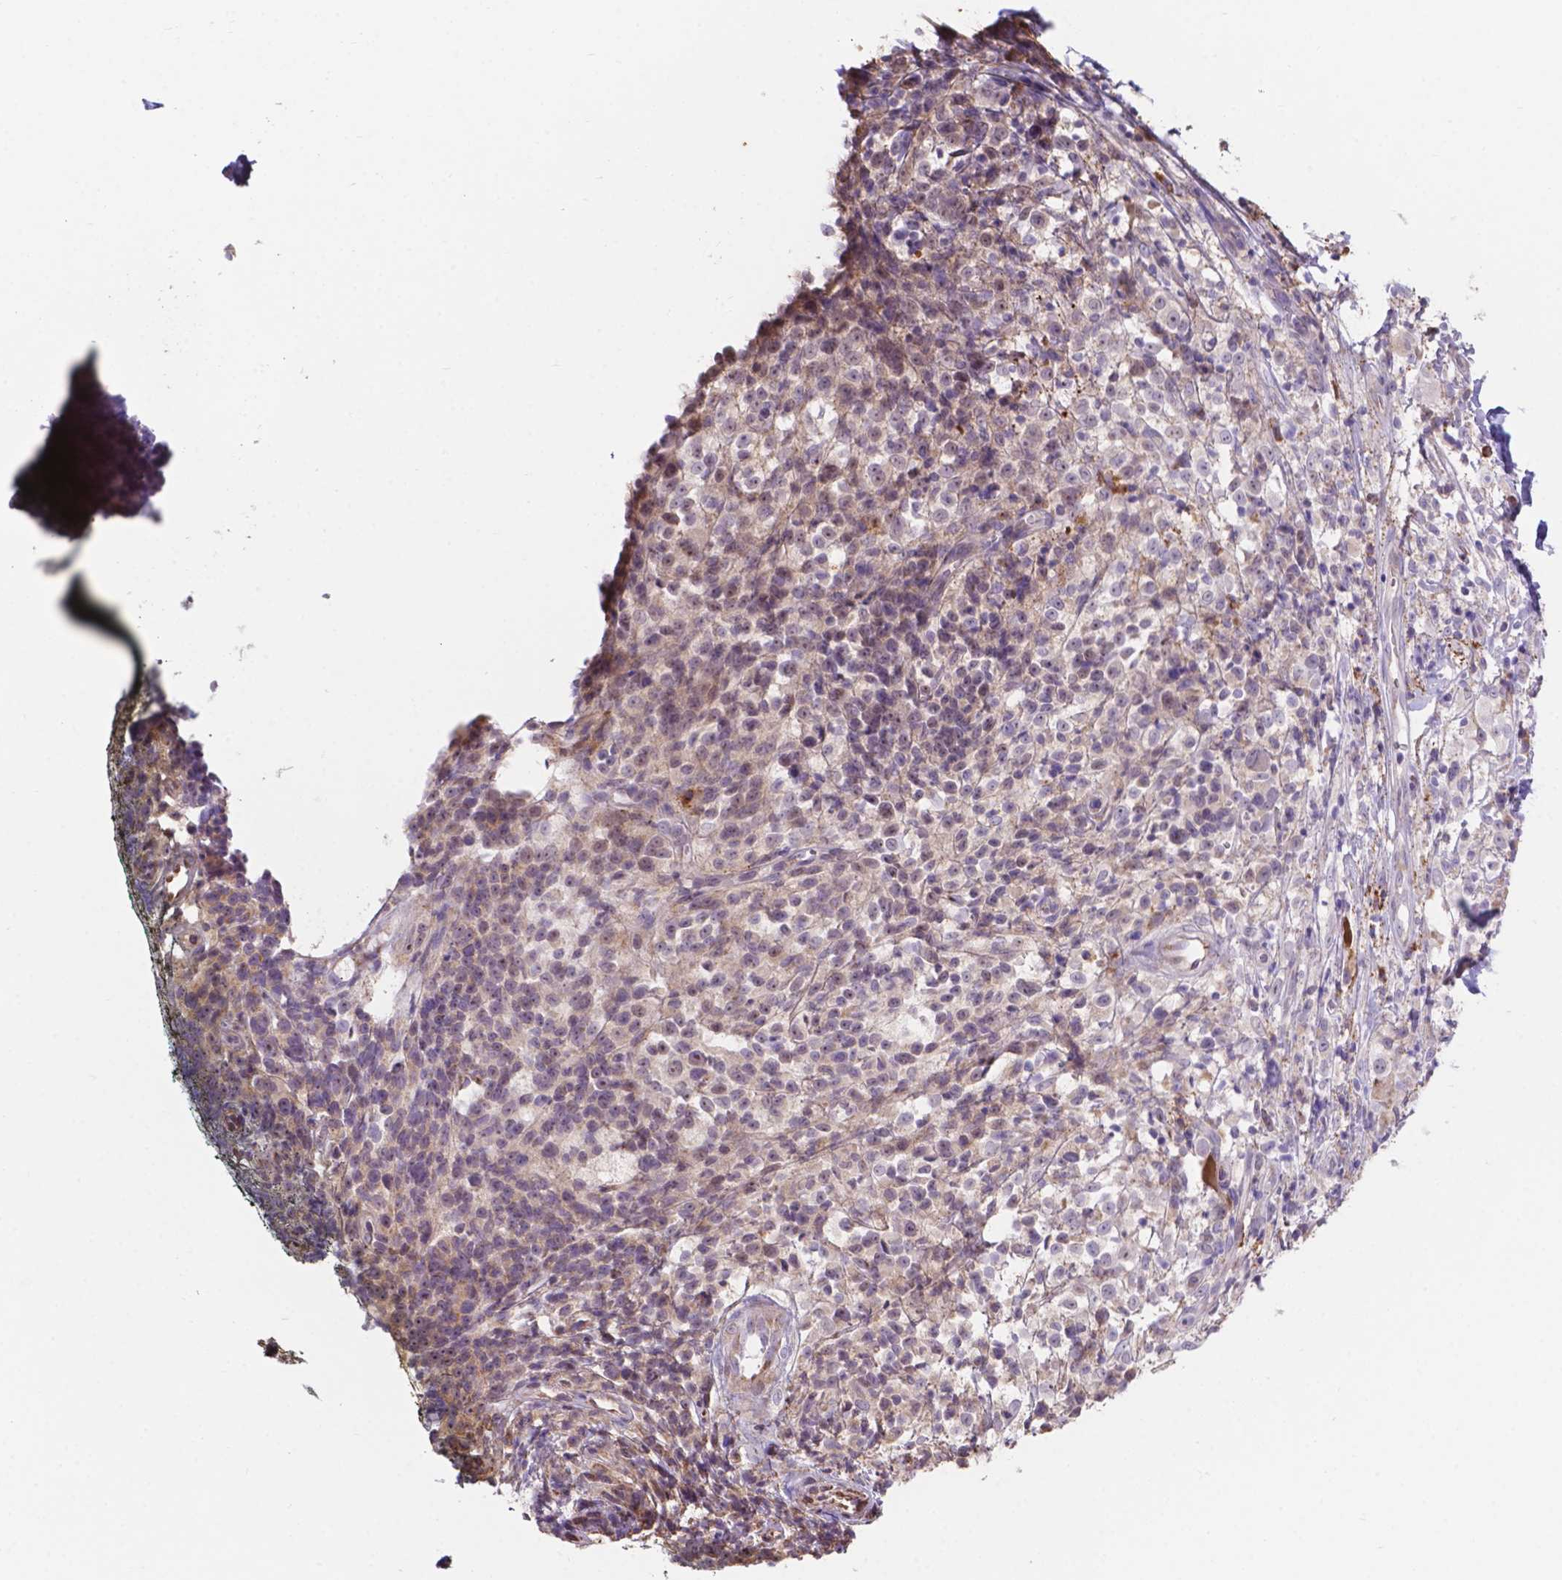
{"staining": {"intensity": "negative", "quantity": "none", "location": "none"}, "tissue": "melanoma", "cell_type": "Tumor cells", "image_type": "cancer", "snomed": [{"axis": "morphology", "description": "Malignant melanoma, NOS"}, {"axis": "topography", "description": "Skin"}], "caption": "Tumor cells show no significant expression in malignant melanoma.", "gene": "IPO11", "patient": {"sex": "male", "age": 85}}